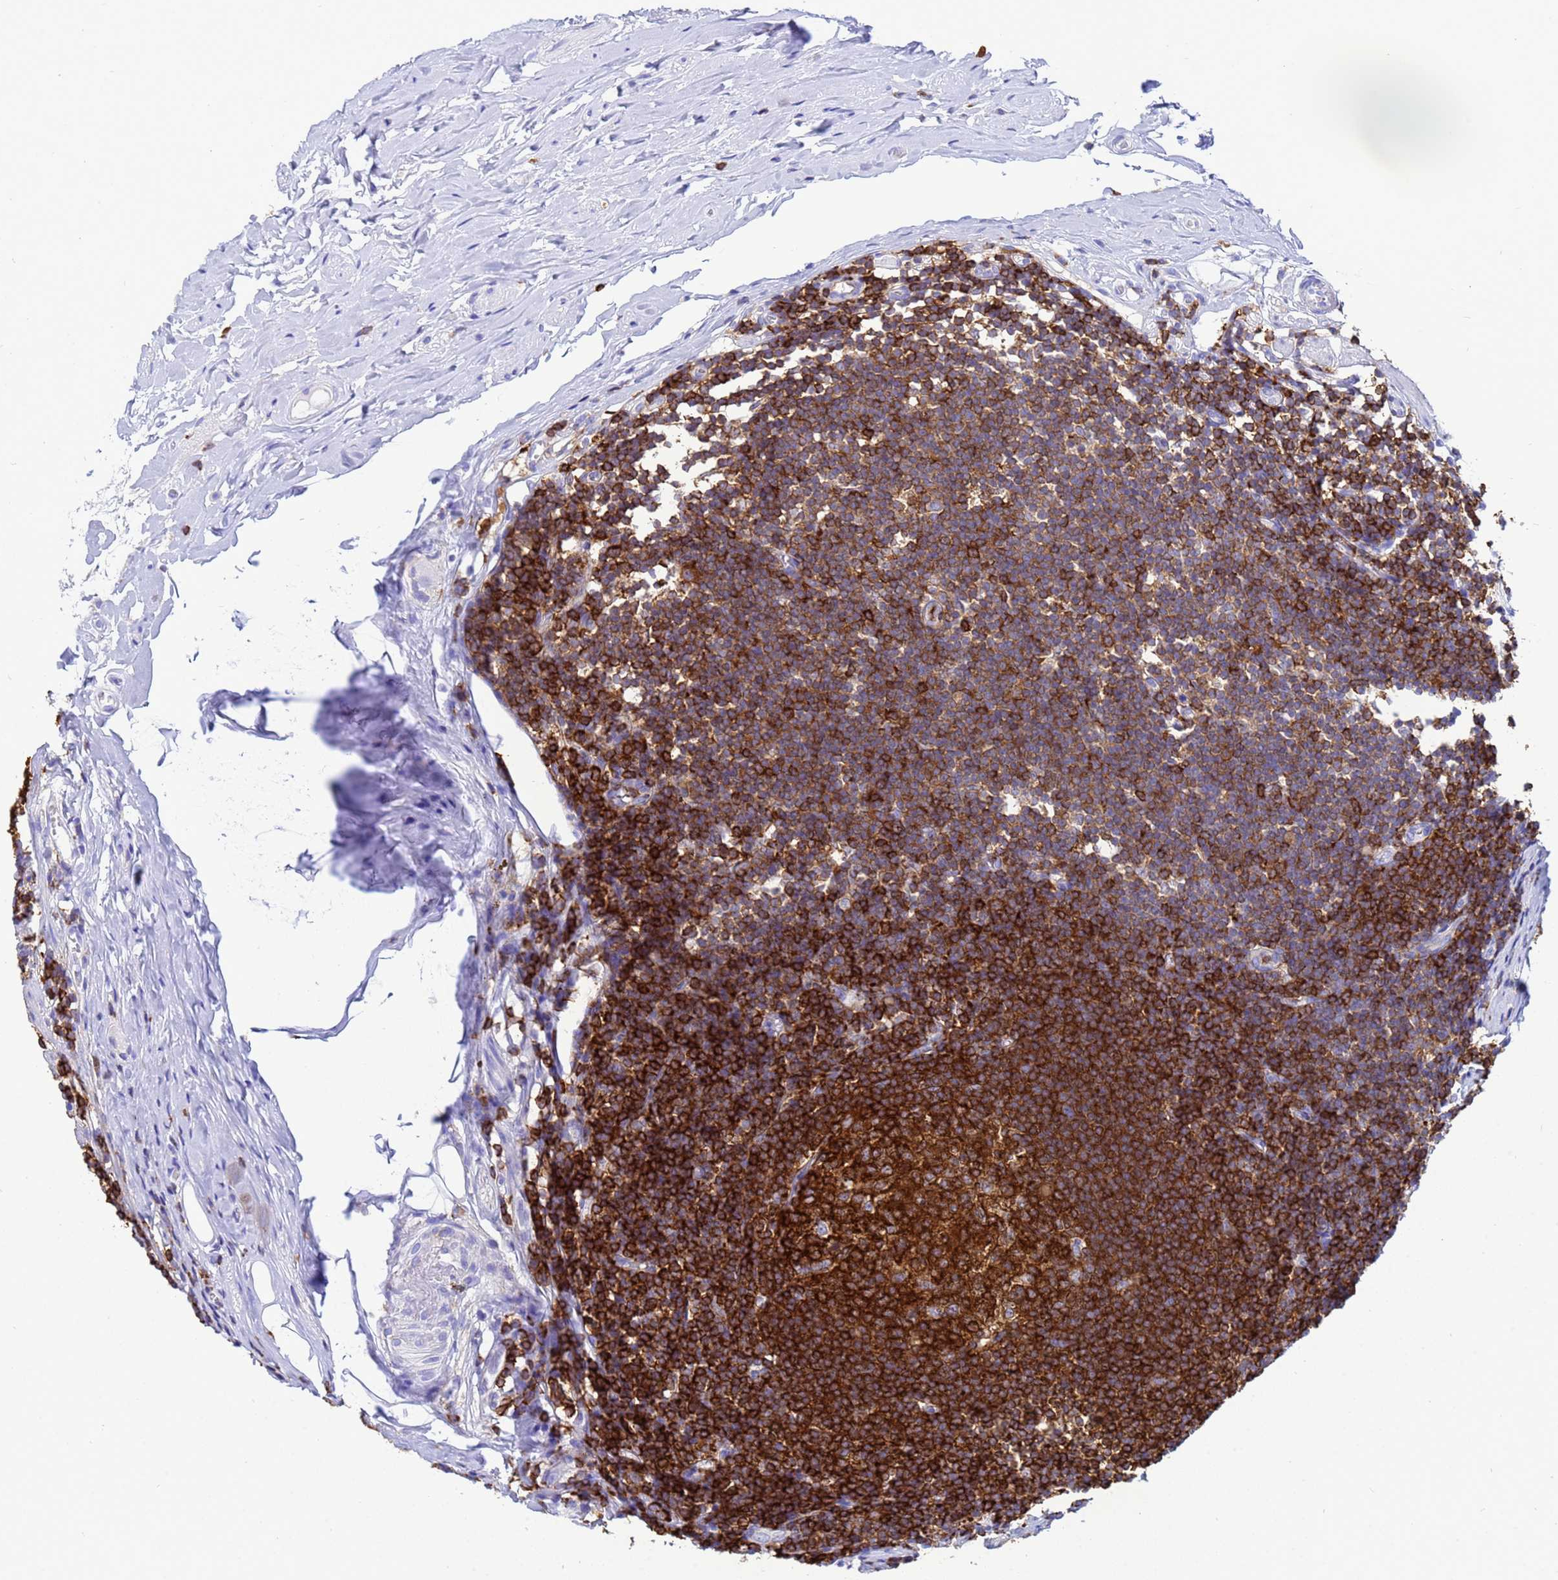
{"staining": {"intensity": "moderate", "quantity": ">75%", "location": "cytoplasmic/membranous"}, "tissue": "appendix", "cell_type": "Glandular cells", "image_type": "normal", "snomed": [{"axis": "morphology", "description": "Normal tissue, NOS"}, {"axis": "topography", "description": "Appendix"}], "caption": "Immunohistochemistry (IHC) histopathology image of benign appendix: human appendix stained using IHC demonstrates medium levels of moderate protein expression localized specifically in the cytoplasmic/membranous of glandular cells, appearing as a cytoplasmic/membranous brown color.", "gene": "EZR", "patient": {"sex": "female", "age": 62}}